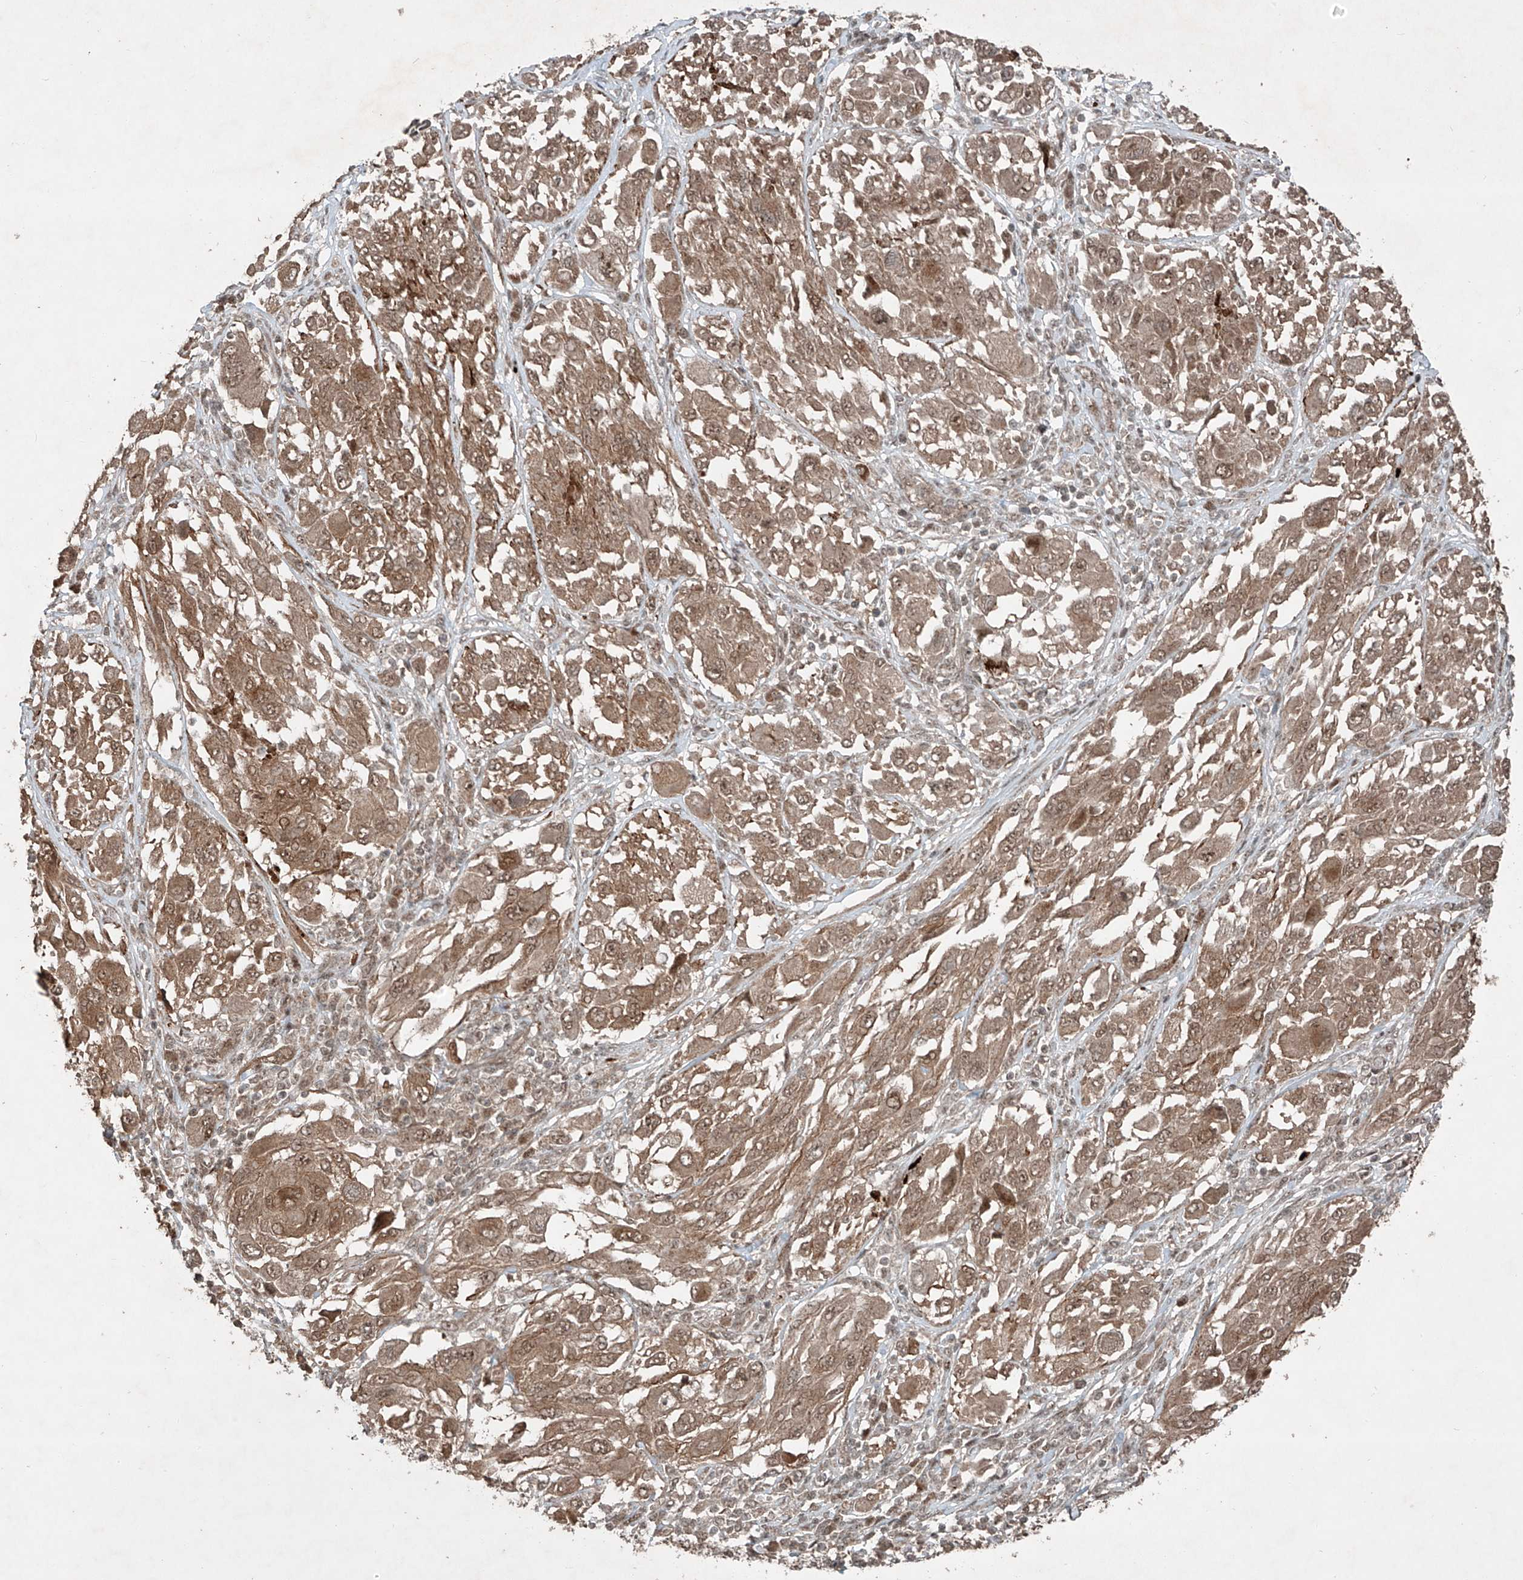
{"staining": {"intensity": "moderate", "quantity": ">75%", "location": "cytoplasmic/membranous,nuclear"}, "tissue": "melanoma", "cell_type": "Tumor cells", "image_type": "cancer", "snomed": [{"axis": "morphology", "description": "Malignant melanoma, NOS"}, {"axis": "topography", "description": "Skin"}], "caption": "DAB (3,3'-diaminobenzidine) immunohistochemical staining of malignant melanoma demonstrates moderate cytoplasmic/membranous and nuclear protein staining in about >75% of tumor cells.", "gene": "ZNF620", "patient": {"sex": "female", "age": 91}}